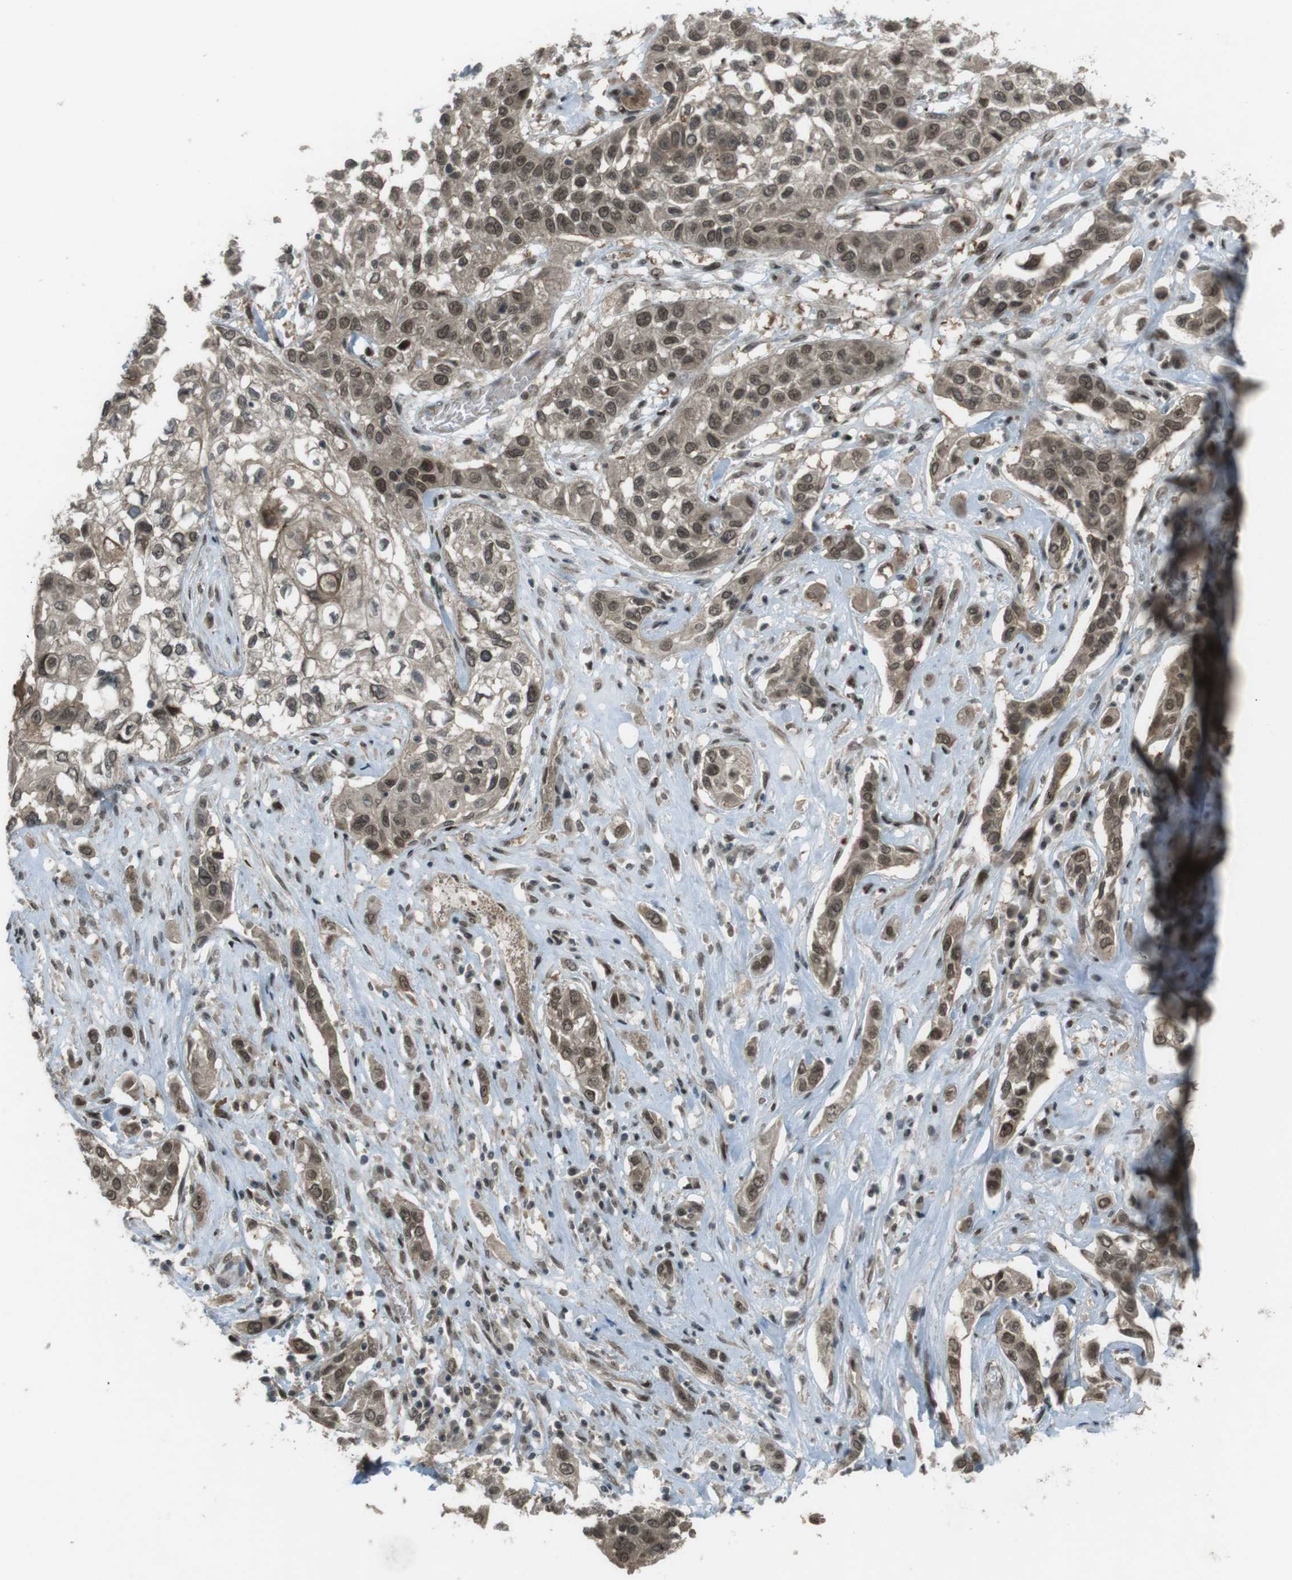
{"staining": {"intensity": "moderate", "quantity": ">75%", "location": "cytoplasmic/membranous,nuclear"}, "tissue": "lung cancer", "cell_type": "Tumor cells", "image_type": "cancer", "snomed": [{"axis": "morphology", "description": "Squamous cell carcinoma, NOS"}, {"axis": "topography", "description": "Lung"}], "caption": "Immunohistochemistry staining of lung squamous cell carcinoma, which exhibits medium levels of moderate cytoplasmic/membranous and nuclear expression in approximately >75% of tumor cells indicating moderate cytoplasmic/membranous and nuclear protein expression. The staining was performed using DAB (brown) for protein detection and nuclei were counterstained in hematoxylin (blue).", "gene": "SLITRK5", "patient": {"sex": "male", "age": 71}}